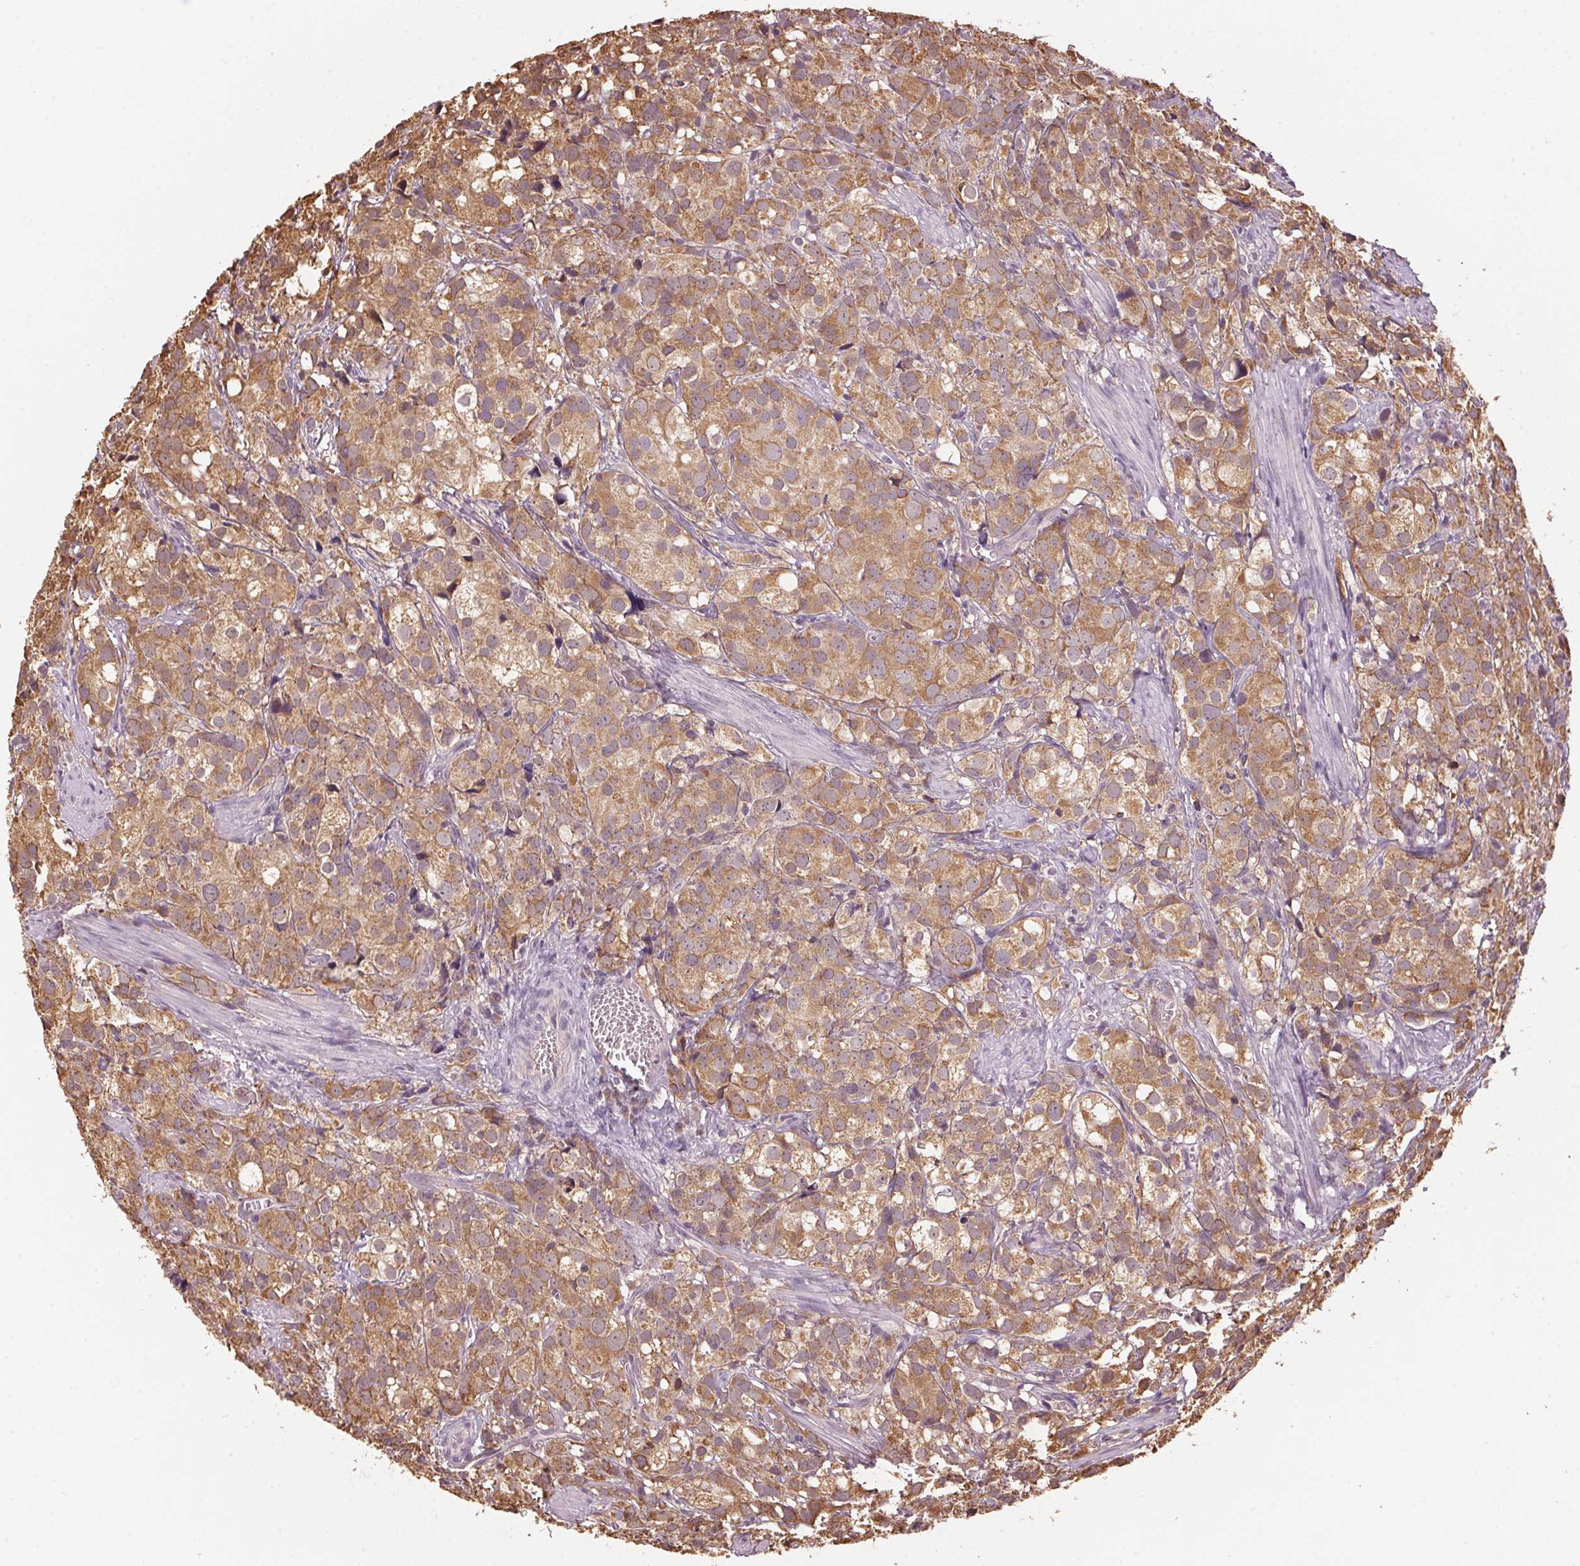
{"staining": {"intensity": "moderate", "quantity": ">75%", "location": "cytoplasmic/membranous"}, "tissue": "prostate cancer", "cell_type": "Tumor cells", "image_type": "cancer", "snomed": [{"axis": "morphology", "description": "Adenocarcinoma, High grade"}, {"axis": "topography", "description": "Prostate"}], "caption": "Prostate cancer (high-grade adenocarcinoma) stained for a protein (brown) shows moderate cytoplasmic/membranous positive staining in approximately >75% of tumor cells.", "gene": "ARHGAP6", "patient": {"sex": "male", "age": 86}}